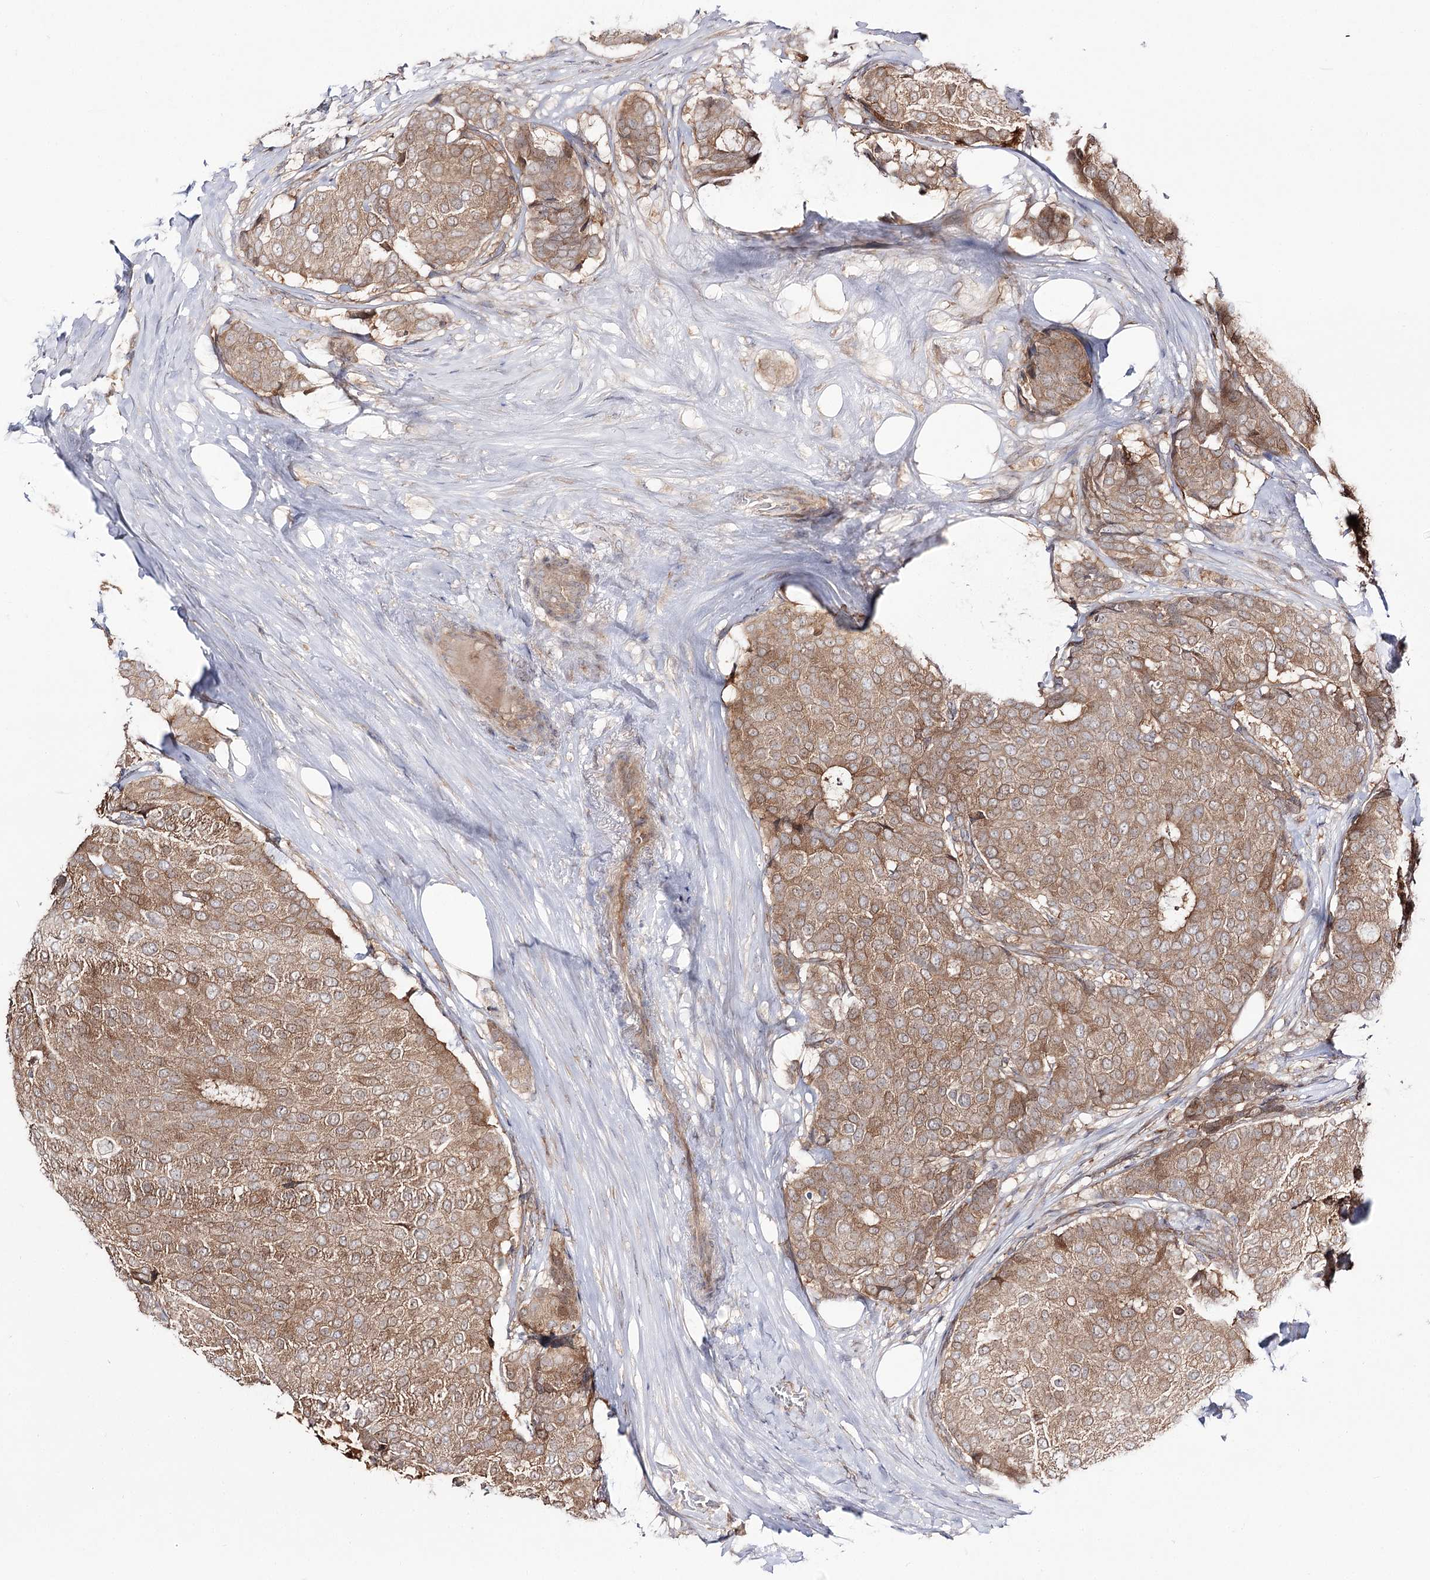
{"staining": {"intensity": "moderate", "quantity": ">75%", "location": "cytoplasmic/membranous"}, "tissue": "breast cancer", "cell_type": "Tumor cells", "image_type": "cancer", "snomed": [{"axis": "morphology", "description": "Duct carcinoma"}, {"axis": "topography", "description": "Breast"}], "caption": "DAB (3,3'-diaminobenzidine) immunohistochemical staining of breast cancer displays moderate cytoplasmic/membranous protein expression in approximately >75% of tumor cells. The protein is stained brown, and the nuclei are stained in blue (DAB (3,3'-diaminobenzidine) IHC with brightfield microscopy, high magnification).", "gene": "C11orf80", "patient": {"sex": "female", "age": 75}}